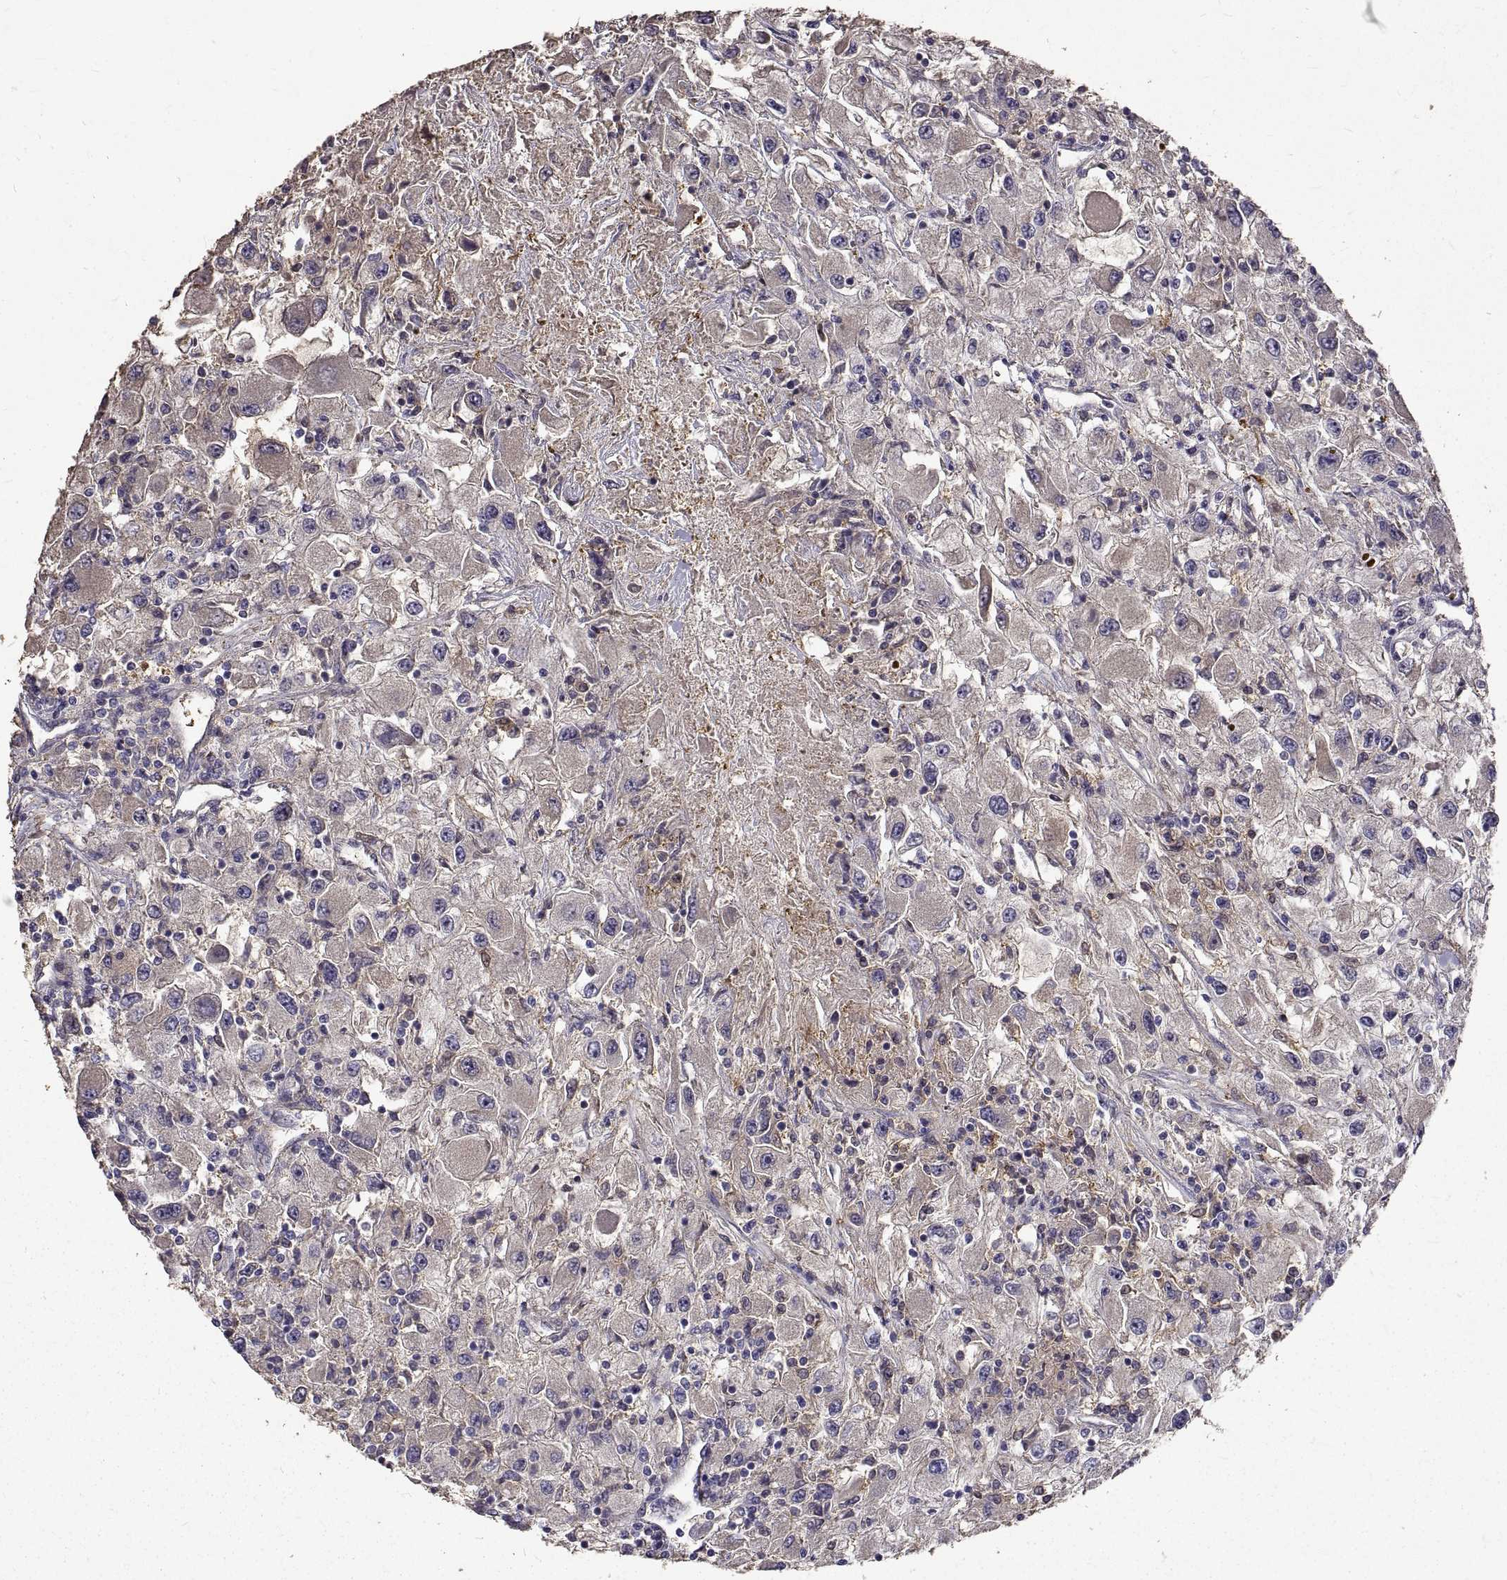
{"staining": {"intensity": "negative", "quantity": "none", "location": "none"}, "tissue": "renal cancer", "cell_type": "Tumor cells", "image_type": "cancer", "snomed": [{"axis": "morphology", "description": "Adenocarcinoma, NOS"}, {"axis": "topography", "description": "Kidney"}], "caption": "This is an immunohistochemistry (IHC) micrograph of human renal cancer (adenocarcinoma). There is no positivity in tumor cells.", "gene": "PEA15", "patient": {"sex": "female", "age": 67}}